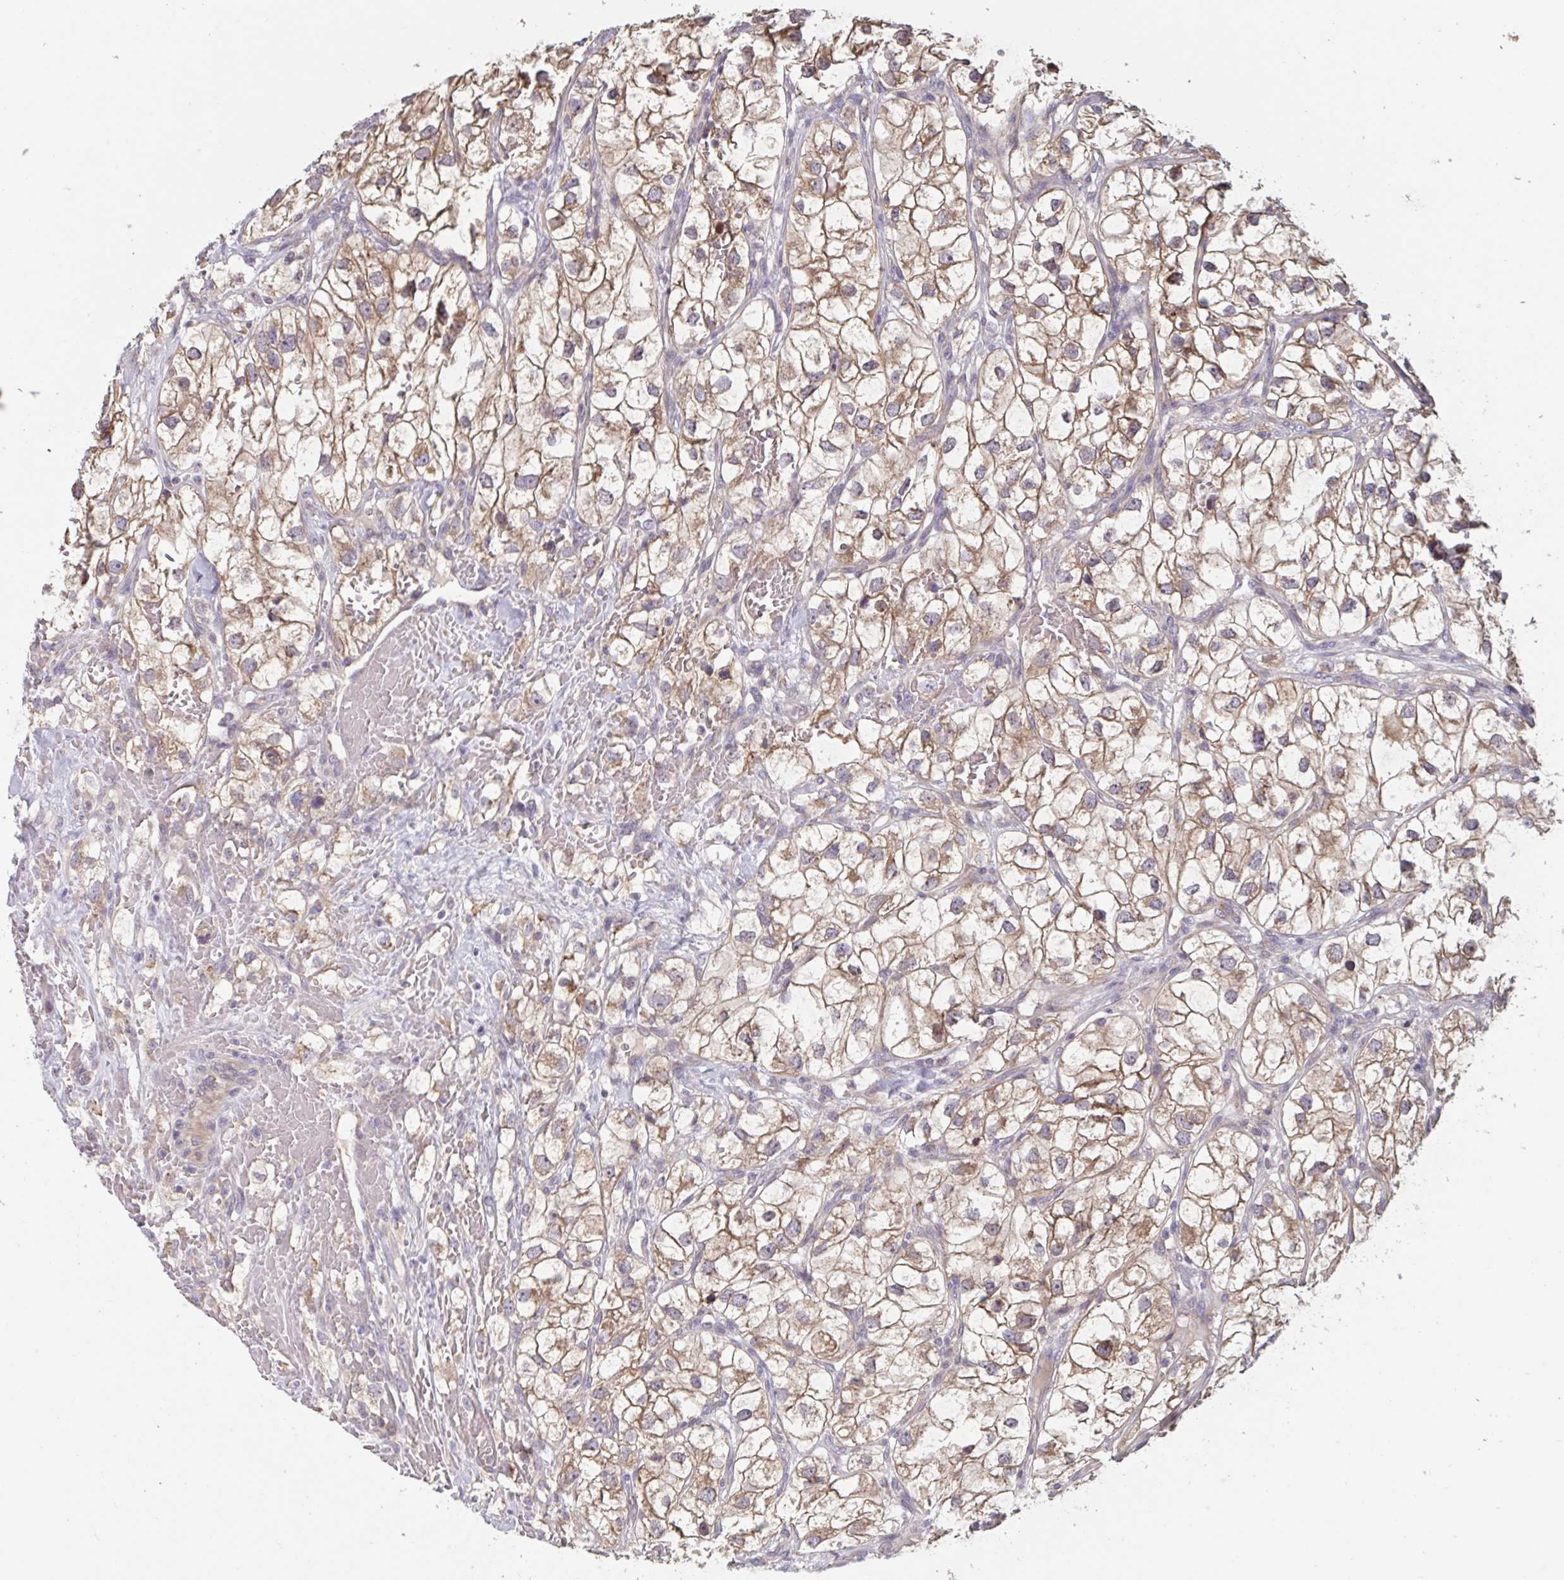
{"staining": {"intensity": "moderate", "quantity": "25%-75%", "location": "cytoplasmic/membranous"}, "tissue": "renal cancer", "cell_type": "Tumor cells", "image_type": "cancer", "snomed": [{"axis": "morphology", "description": "Adenocarcinoma, NOS"}, {"axis": "topography", "description": "Kidney"}], "caption": "Immunohistochemical staining of human renal cancer exhibits medium levels of moderate cytoplasmic/membranous staining in approximately 25%-75% of tumor cells. Immunohistochemistry stains the protein of interest in brown and the nuclei are stained blue.", "gene": "CD1E", "patient": {"sex": "male", "age": 59}}